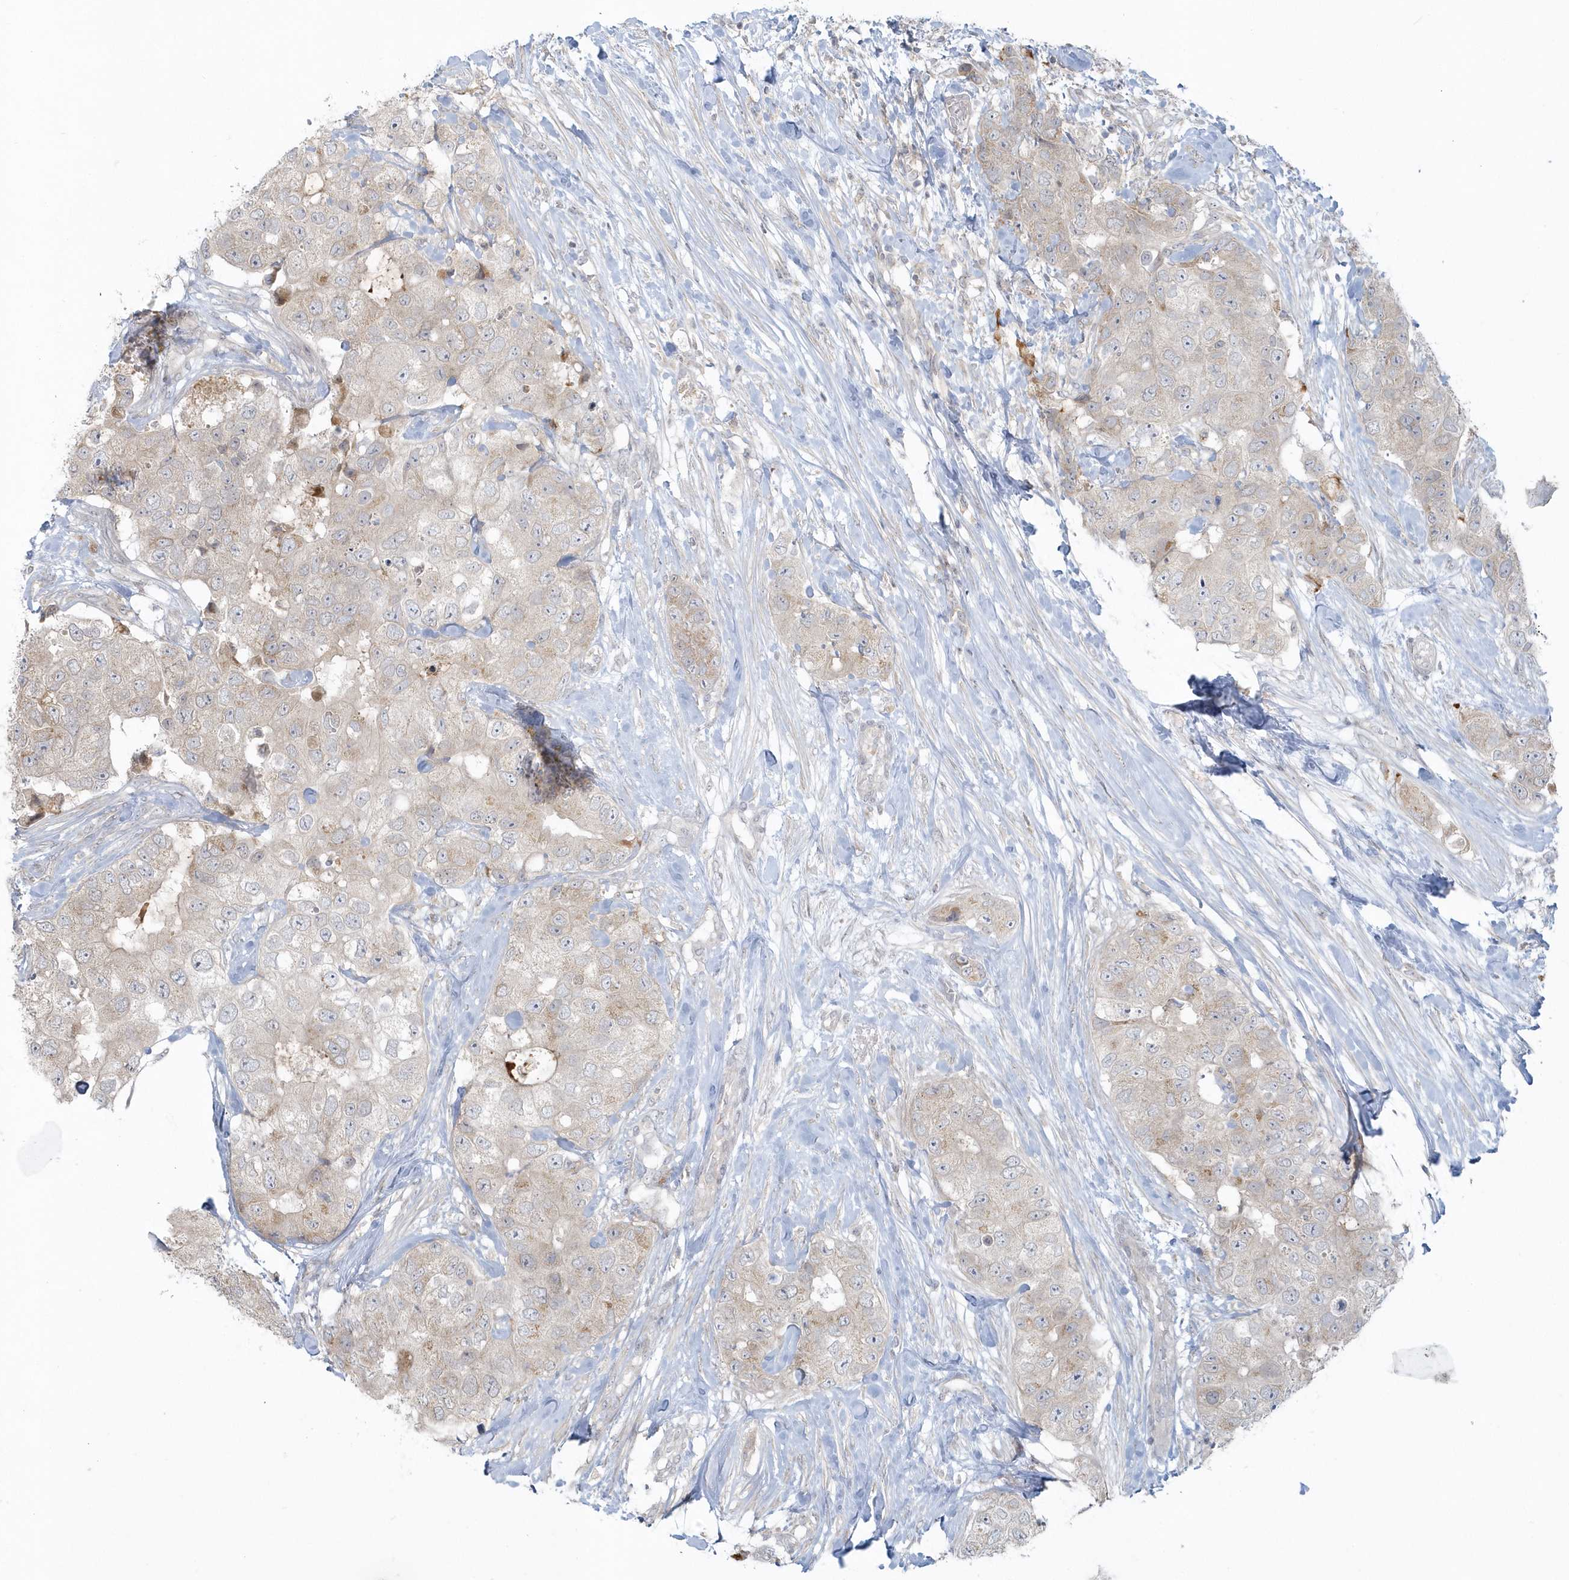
{"staining": {"intensity": "weak", "quantity": "<25%", "location": "cytoplasmic/membranous"}, "tissue": "breast cancer", "cell_type": "Tumor cells", "image_type": "cancer", "snomed": [{"axis": "morphology", "description": "Duct carcinoma"}, {"axis": "topography", "description": "Breast"}], "caption": "Immunohistochemical staining of intraductal carcinoma (breast) shows no significant staining in tumor cells. (DAB IHC visualized using brightfield microscopy, high magnification).", "gene": "BLTP3A", "patient": {"sex": "female", "age": 62}}